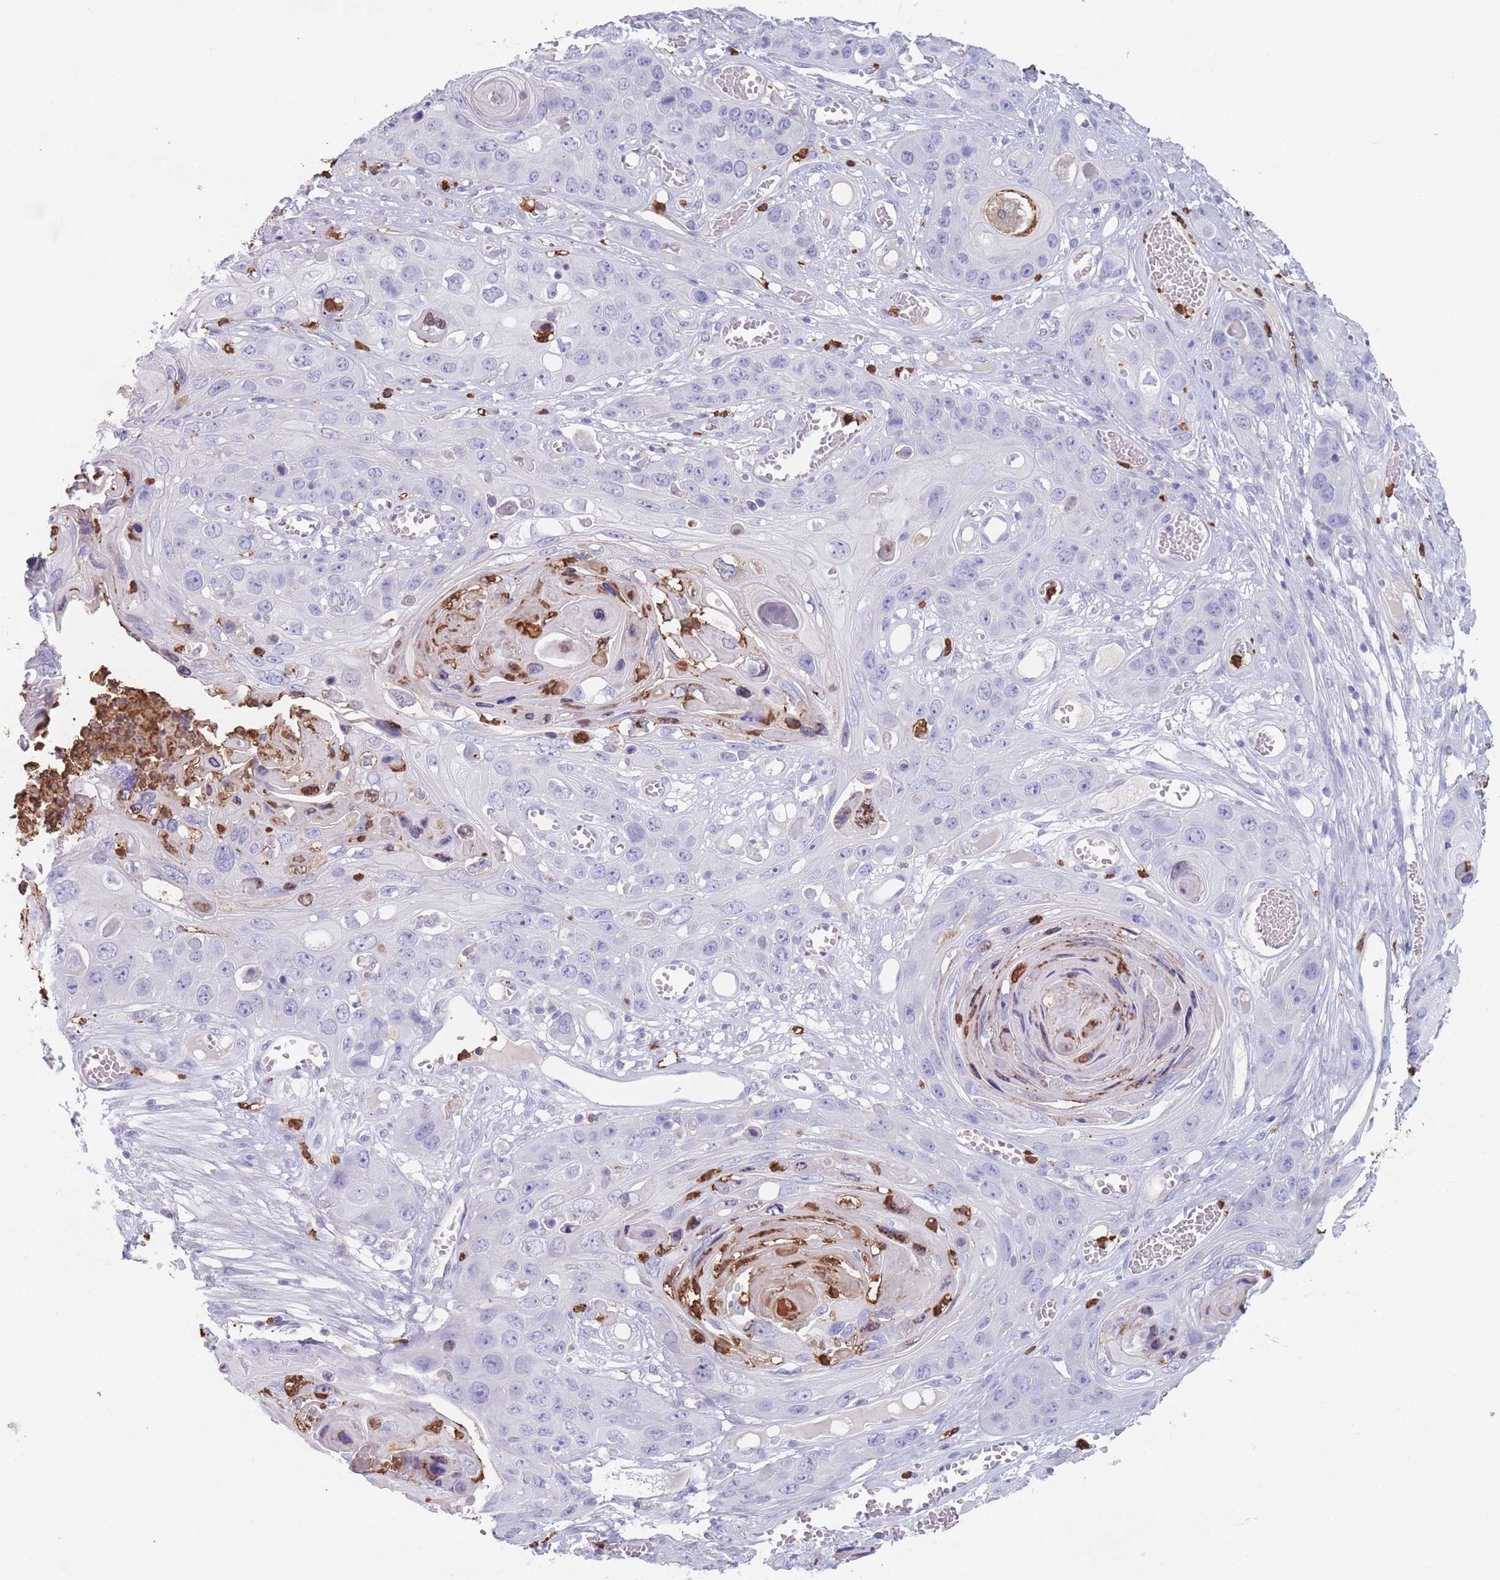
{"staining": {"intensity": "negative", "quantity": "none", "location": "none"}, "tissue": "skin cancer", "cell_type": "Tumor cells", "image_type": "cancer", "snomed": [{"axis": "morphology", "description": "Squamous cell carcinoma, NOS"}, {"axis": "topography", "description": "Skin"}], "caption": "Immunohistochemical staining of human skin cancer displays no significant positivity in tumor cells. Nuclei are stained in blue.", "gene": "ATP1A3", "patient": {"sex": "male", "age": 55}}